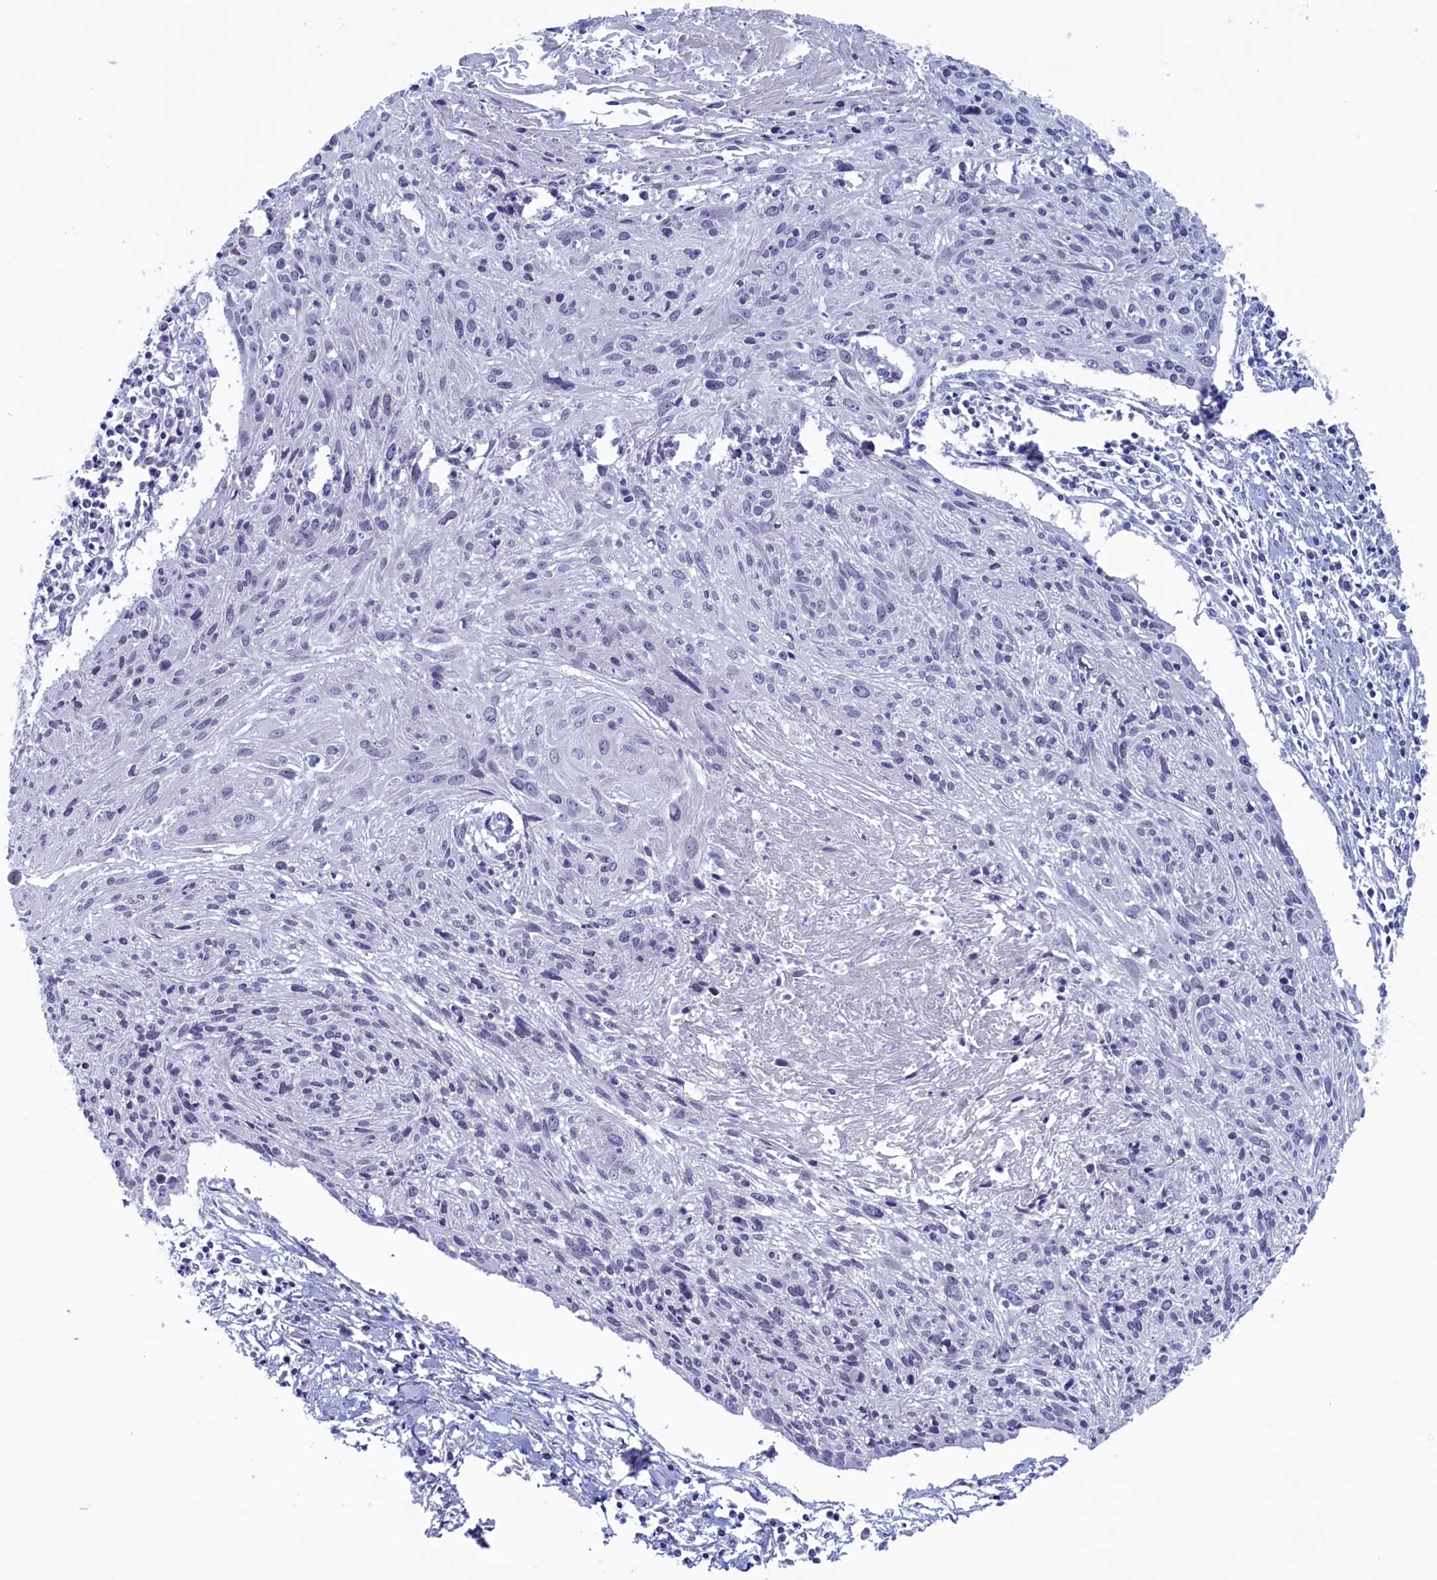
{"staining": {"intensity": "negative", "quantity": "none", "location": "none"}, "tissue": "cervical cancer", "cell_type": "Tumor cells", "image_type": "cancer", "snomed": [{"axis": "morphology", "description": "Squamous cell carcinoma, NOS"}, {"axis": "topography", "description": "Cervix"}], "caption": "Micrograph shows no significant protein staining in tumor cells of cervical squamous cell carcinoma.", "gene": "WDR76", "patient": {"sex": "female", "age": 51}}